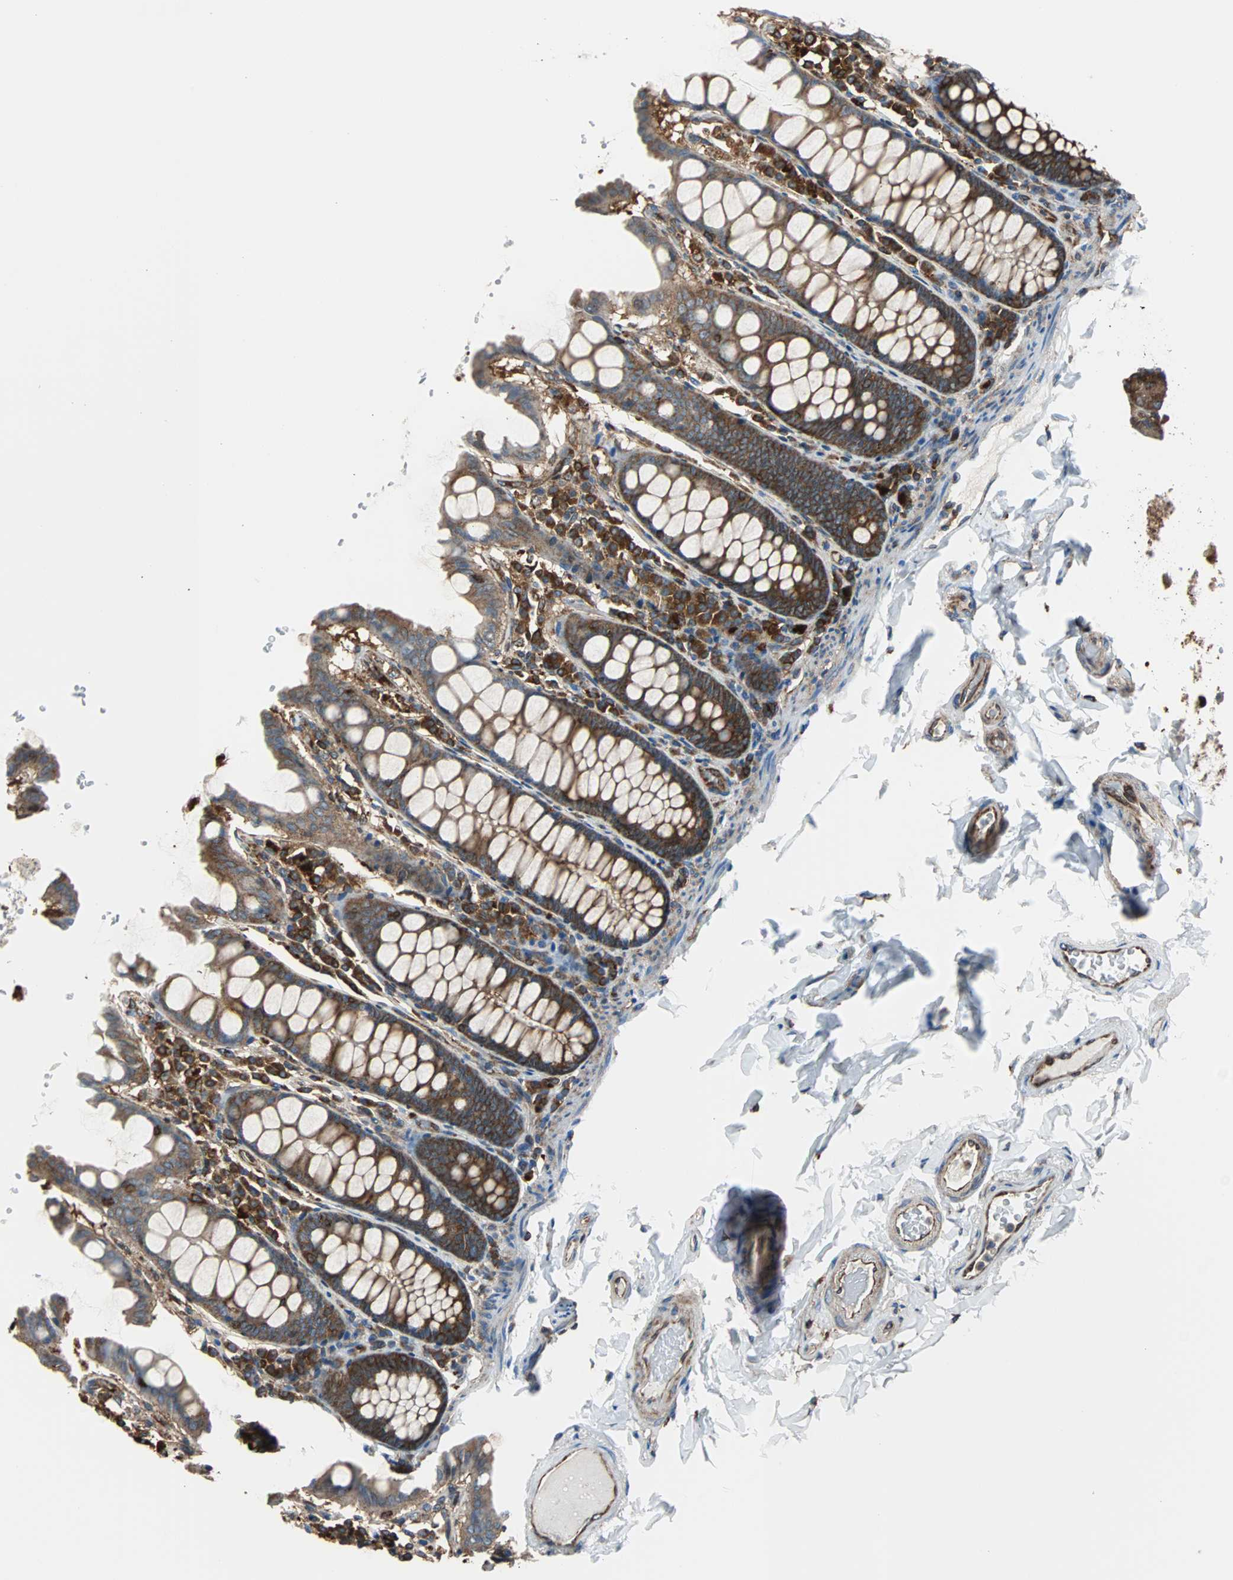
{"staining": {"intensity": "moderate", "quantity": ">75%", "location": "cytoplasmic/membranous"}, "tissue": "colon", "cell_type": "Endothelial cells", "image_type": "normal", "snomed": [{"axis": "morphology", "description": "Normal tissue, NOS"}, {"axis": "topography", "description": "Colon"}], "caption": "Immunohistochemical staining of normal human colon exhibits moderate cytoplasmic/membranous protein expression in about >75% of endothelial cells. (Brightfield microscopy of DAB IHC at high magnification).", "gene": "RELA", "patient": {"sex": "female", "age": 61}}